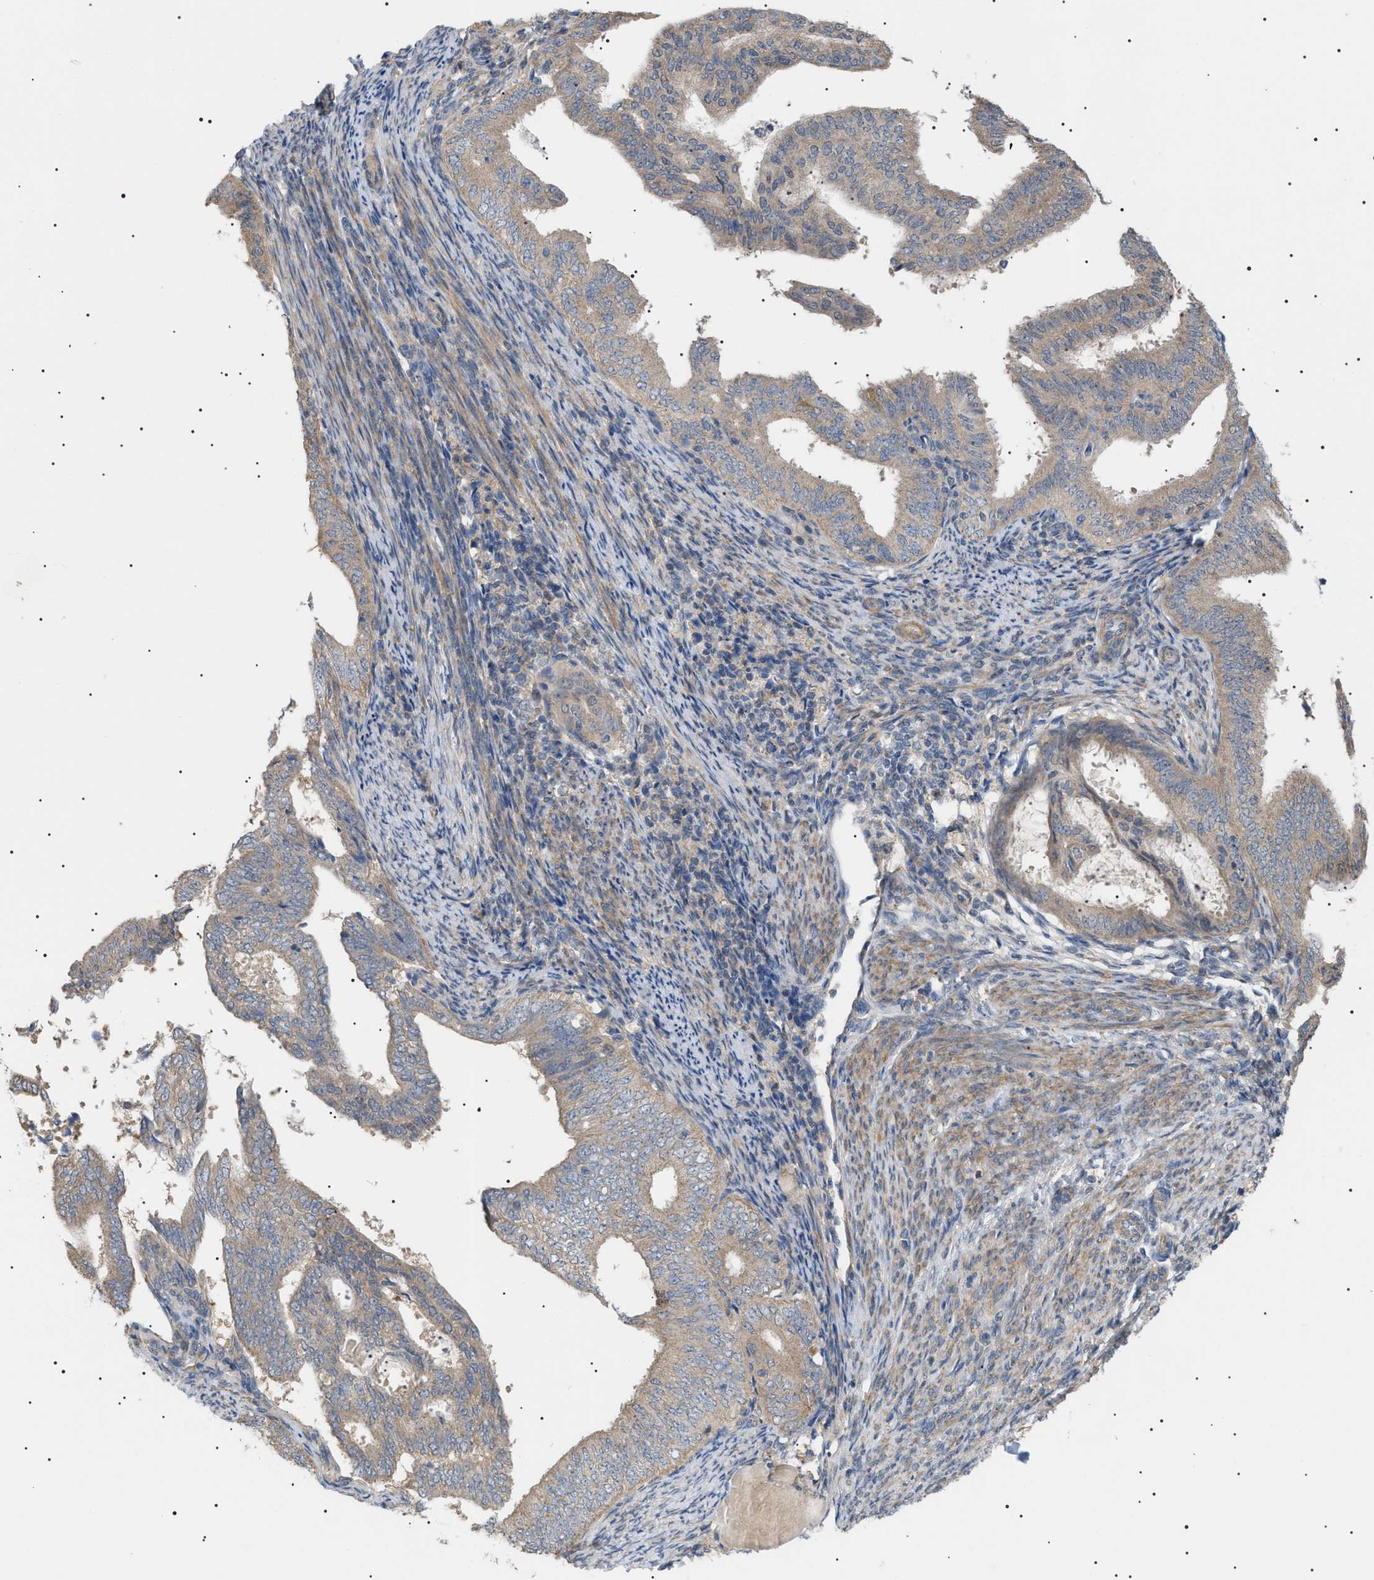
{"staining": {"intensity": "weak", "quantity": ">75%", "location": "cytoplasmic/membranous"}, "tissue": "endometrial cancer", "cell_type": "Tumor cells", "image_type": "cancer", "snomed": [{"axis": "morphology", "description": "Adenocarcinoma, NOS"}, {"axis": "topography", "description": "Endometrium"}], "caption": "Approximately >75% of tumor cells in endometrial cancer show weak cytoplasmic/membranous protein staining as visualized by brown immunohistochemical staining.", "gene": "IRS2", "patient": {"sex": "female", "age": 58}}